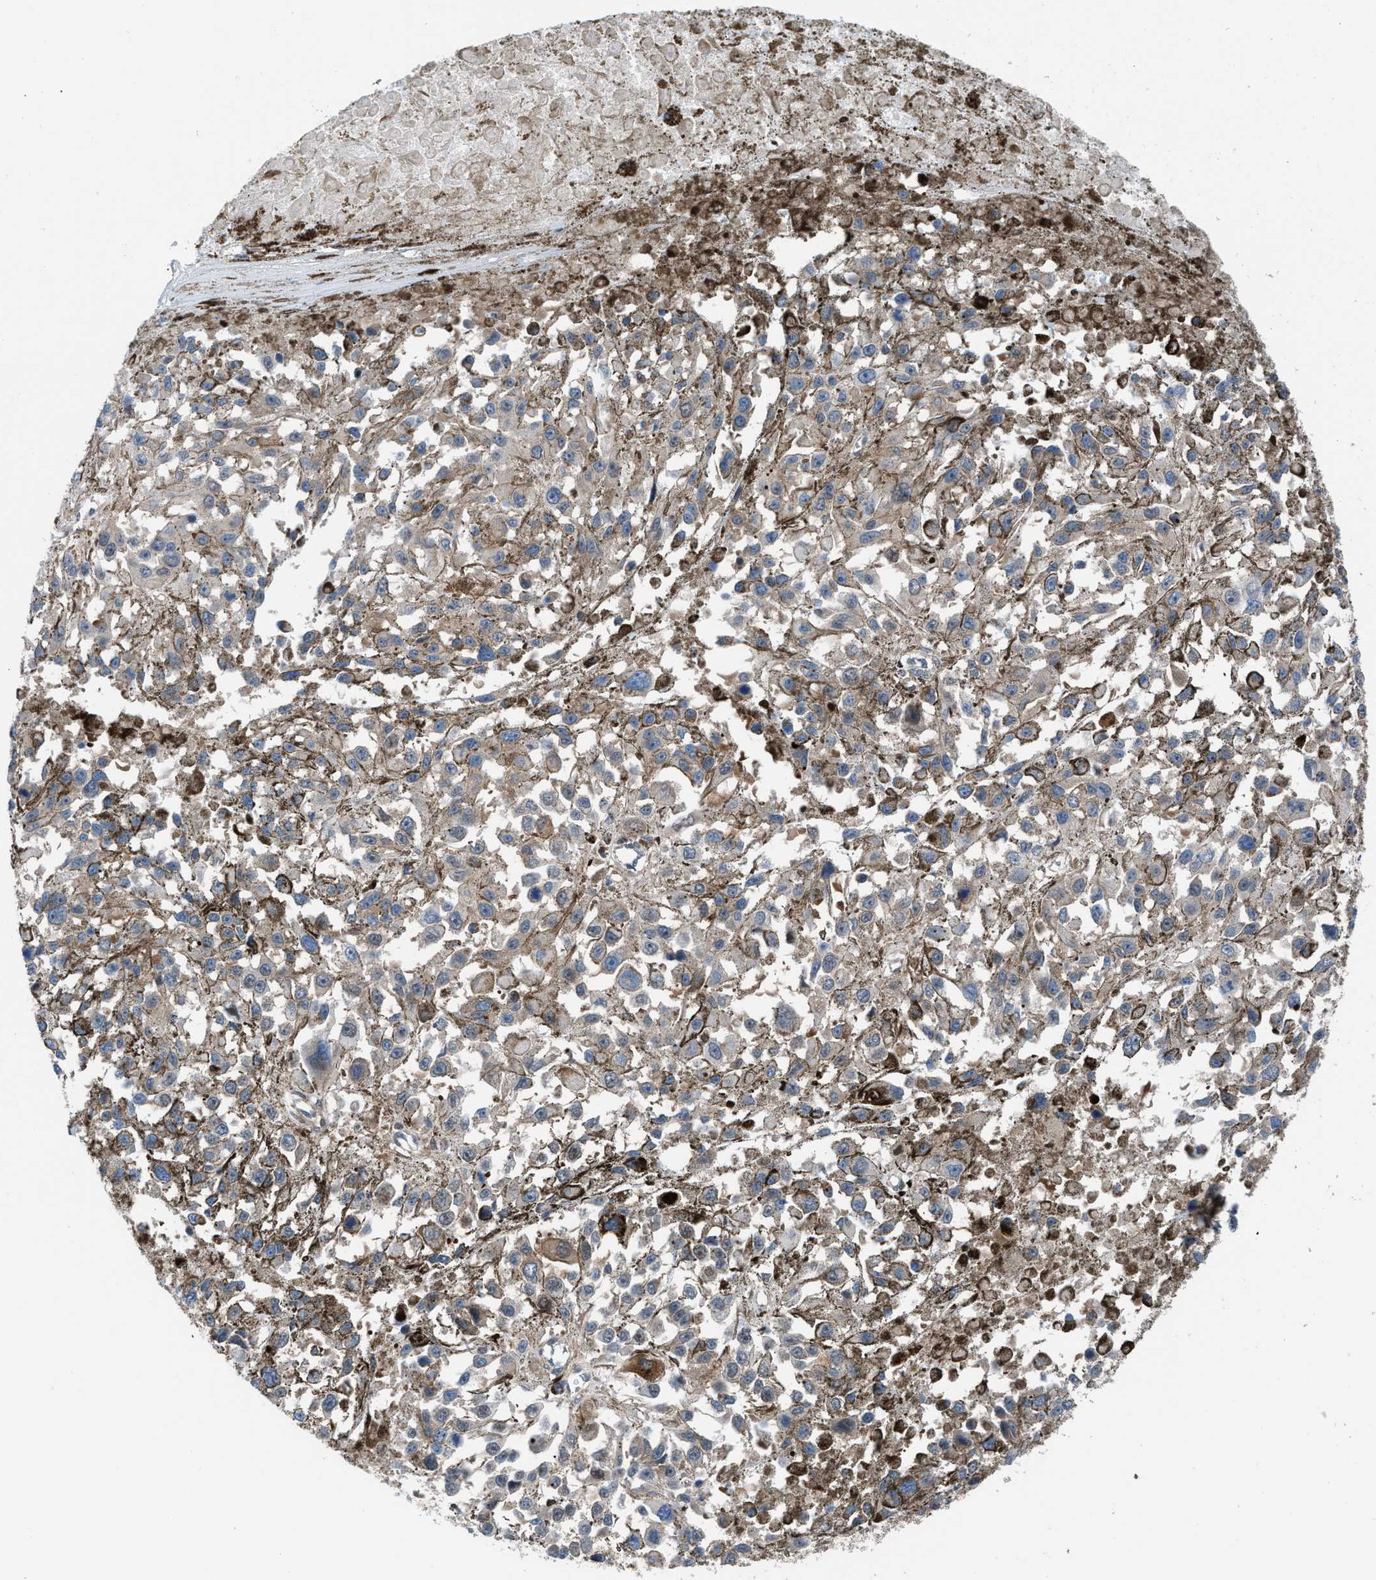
{"staining": {"intensity": "weak", "quantity": "25%-75%", "location": "cytoplasmic/membranous"}, "tissue": "melanoma", "cell_type": "Tumor cells", "image_type": "cancer", "snomed": [{"axis": "morphology", "description": "Malignant melanoma, Metastatic site"}, {"axis": "topography", "description": "Lymph node"}], "caption": "Tumor cells exhibit weak cytoplasmic/membranous staining in approximately 25%-75% of cells in melanoma.", "gene": "TMEM45B", "patient": {"sex": "male", "age": 59}}